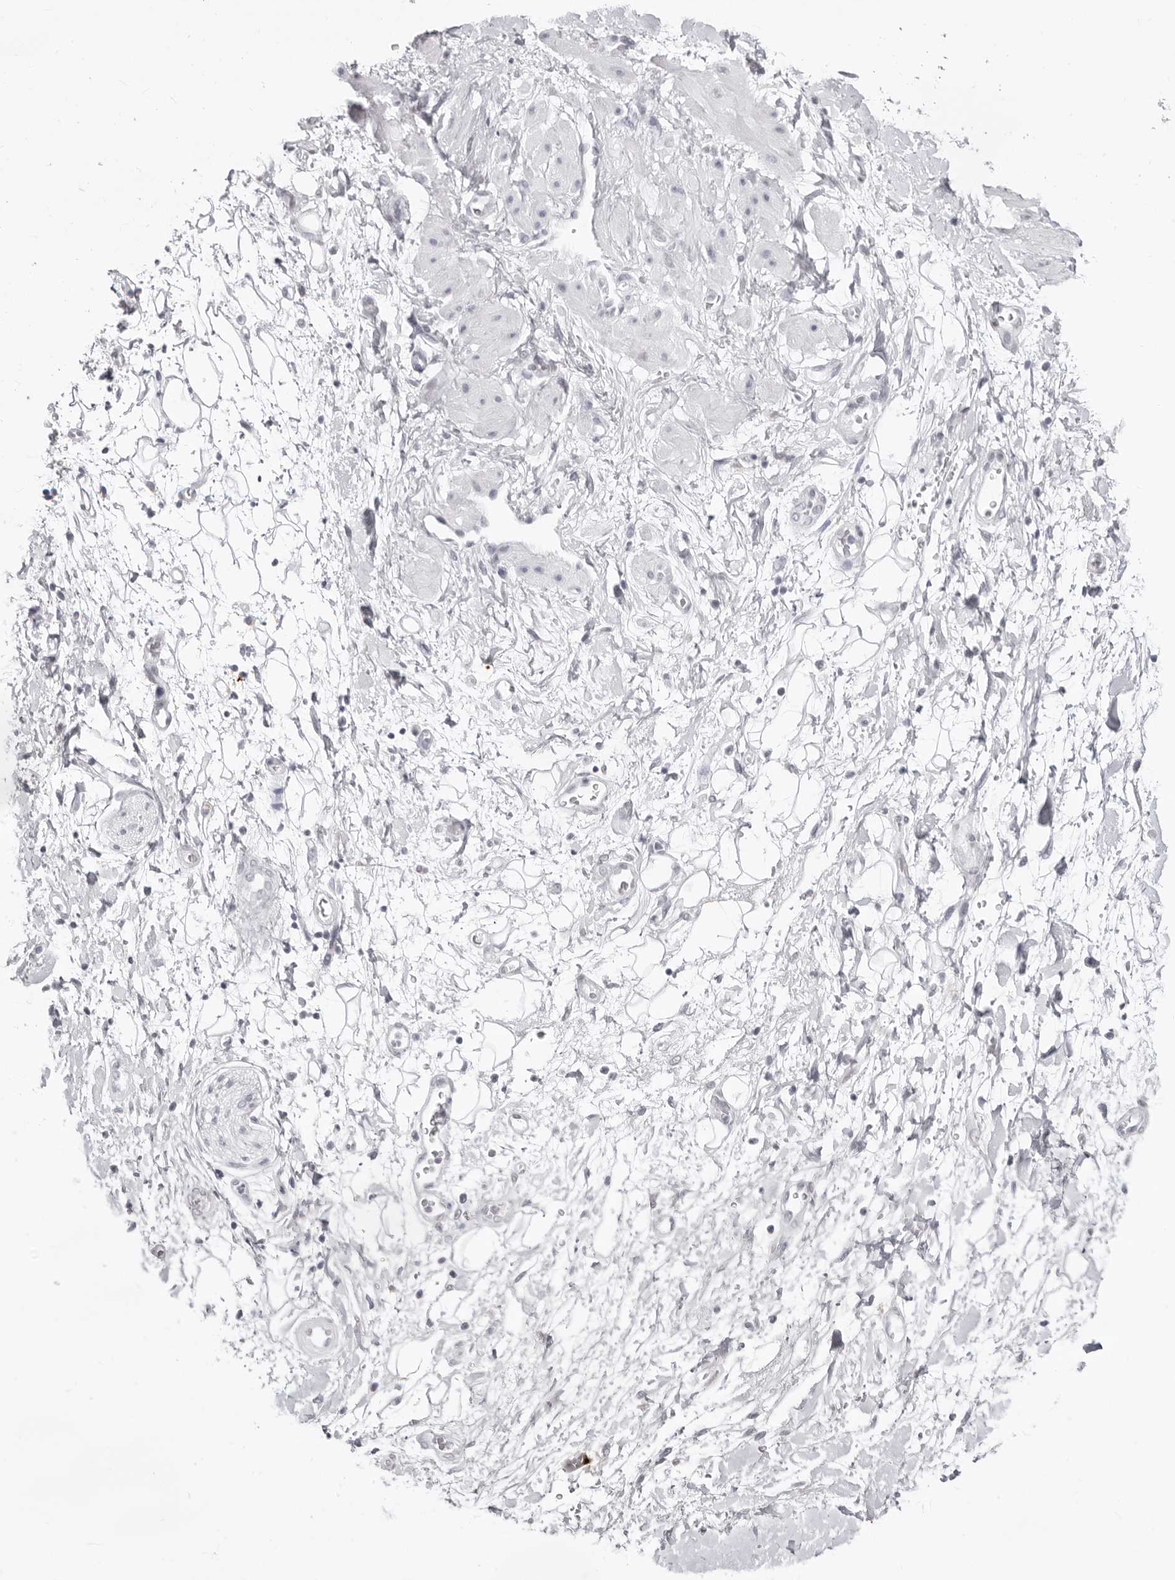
{"staining": {"intensity": "negative", "quantity": "none", "location": "none"}, "tissue": "adipose tissue", "cell_type": "Adipocytes", "image_type": "normal", "snomed": [{"axis": "morphology", "description": "Normal tissue, NOS"}, {"axis": "morphology", "description": "Adenocarcinoma, NOS"}, {"axis": "topography", "description": "Pancreas"}, {"axis": "topography", "description": "Peripheral nerve tissue"}], "caption": "Adipocytes show no significant expression in normal adipose tissue. The staining is performed using DAB brown chromogen with nuclei counter-stained in using hematoxylin.", "gene": "CST5", "patient": {"sex": "male", "age": 59}}